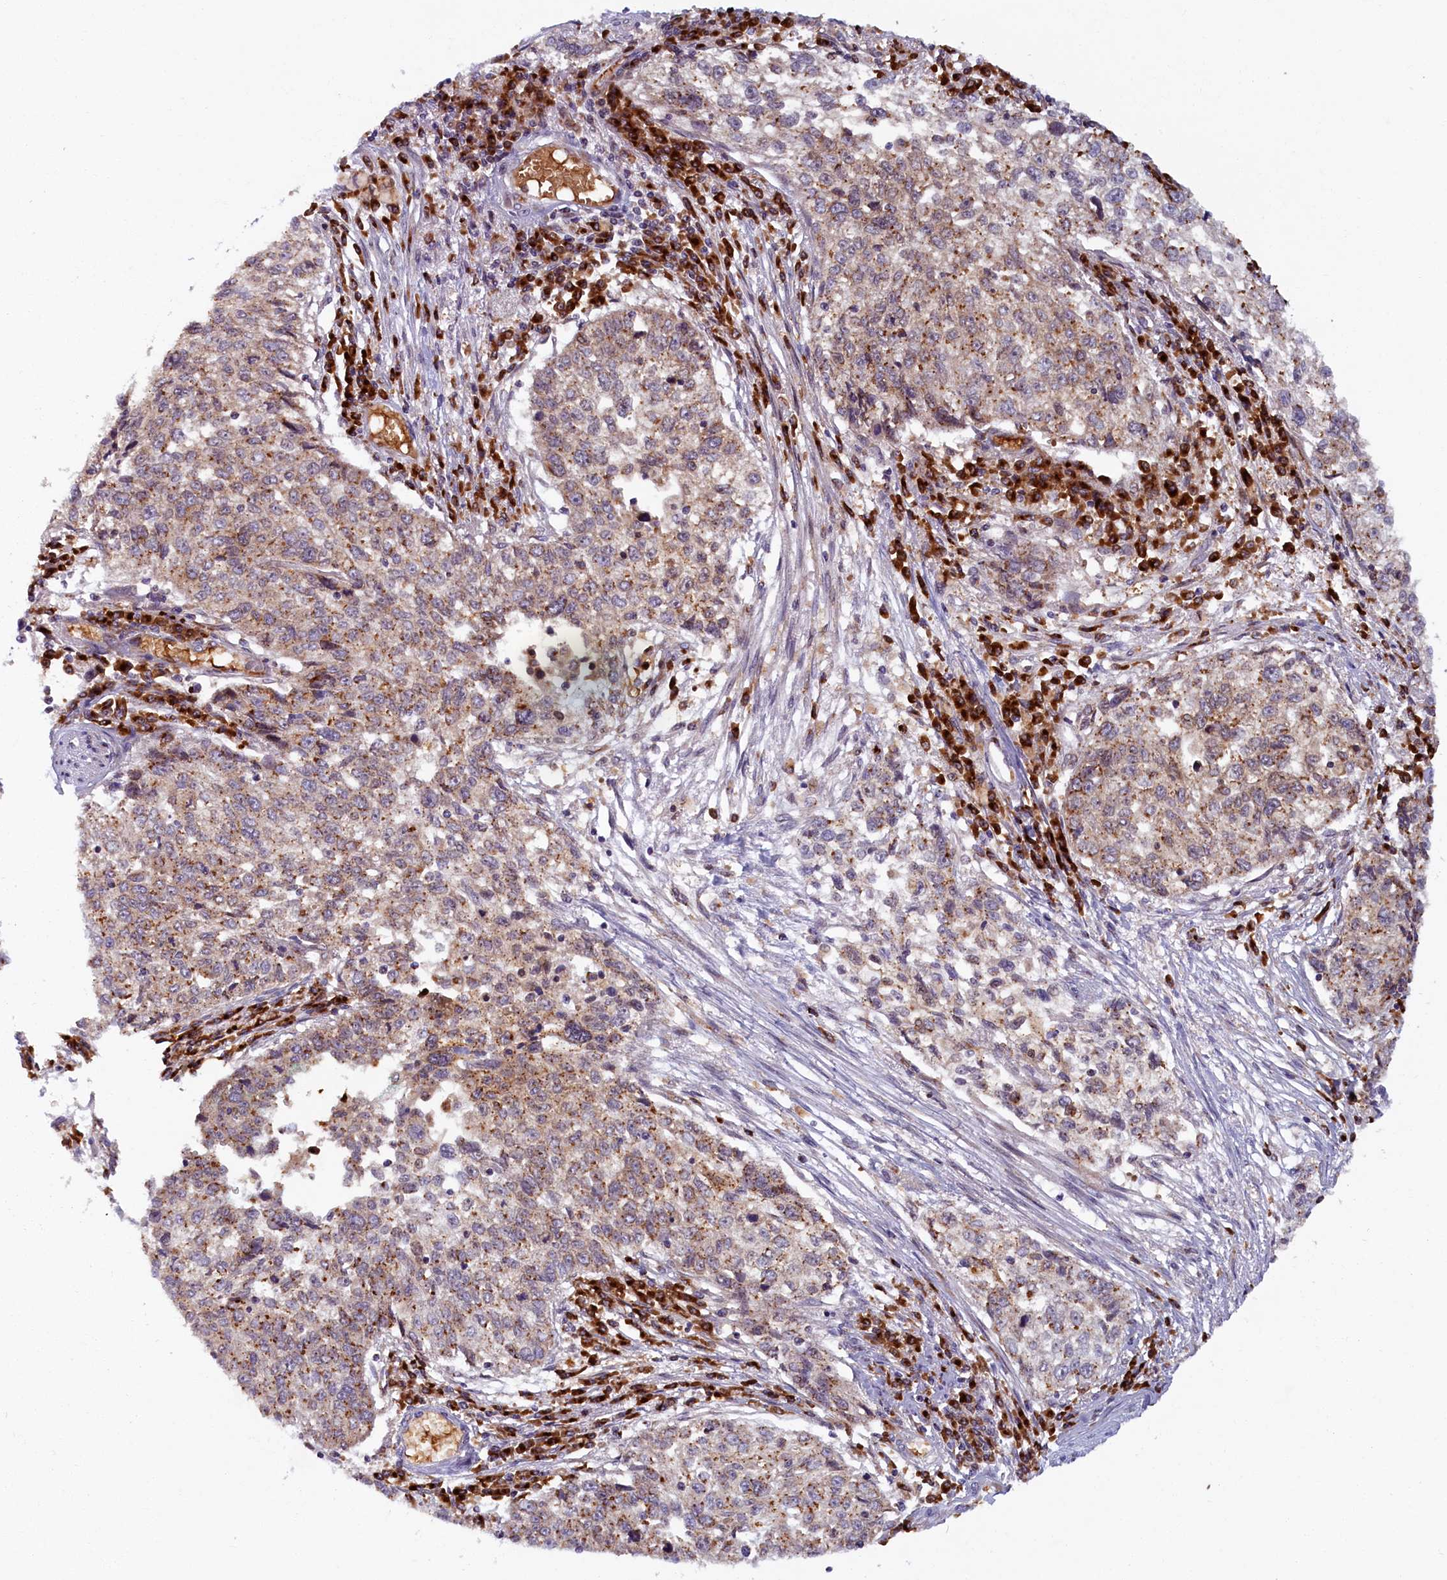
{"staining": {"intensity": "moderate", "quantity": ">75%", "location": "cytoplasmic/membranous"}, "tissue": "cervical cancer", "cell_type": "Tumor cells", "image_type": "cancer", "snomed": [{"axis": "morphology", "description": "Squamous cell carcinoma, NOS"}, {"axis": "topography", "description": "Cervix"}], "caption": "Tumor cells demonstrate moderate cytoplasmic/membranous positivity in about >75% of cells in cervical cancer (squamous cell carcinoma). (brown staining indicates protein expression, while blue staining denotes nuclei).", "gene": "BLVRB", "patient": {"sex": "female", "age": 57}}